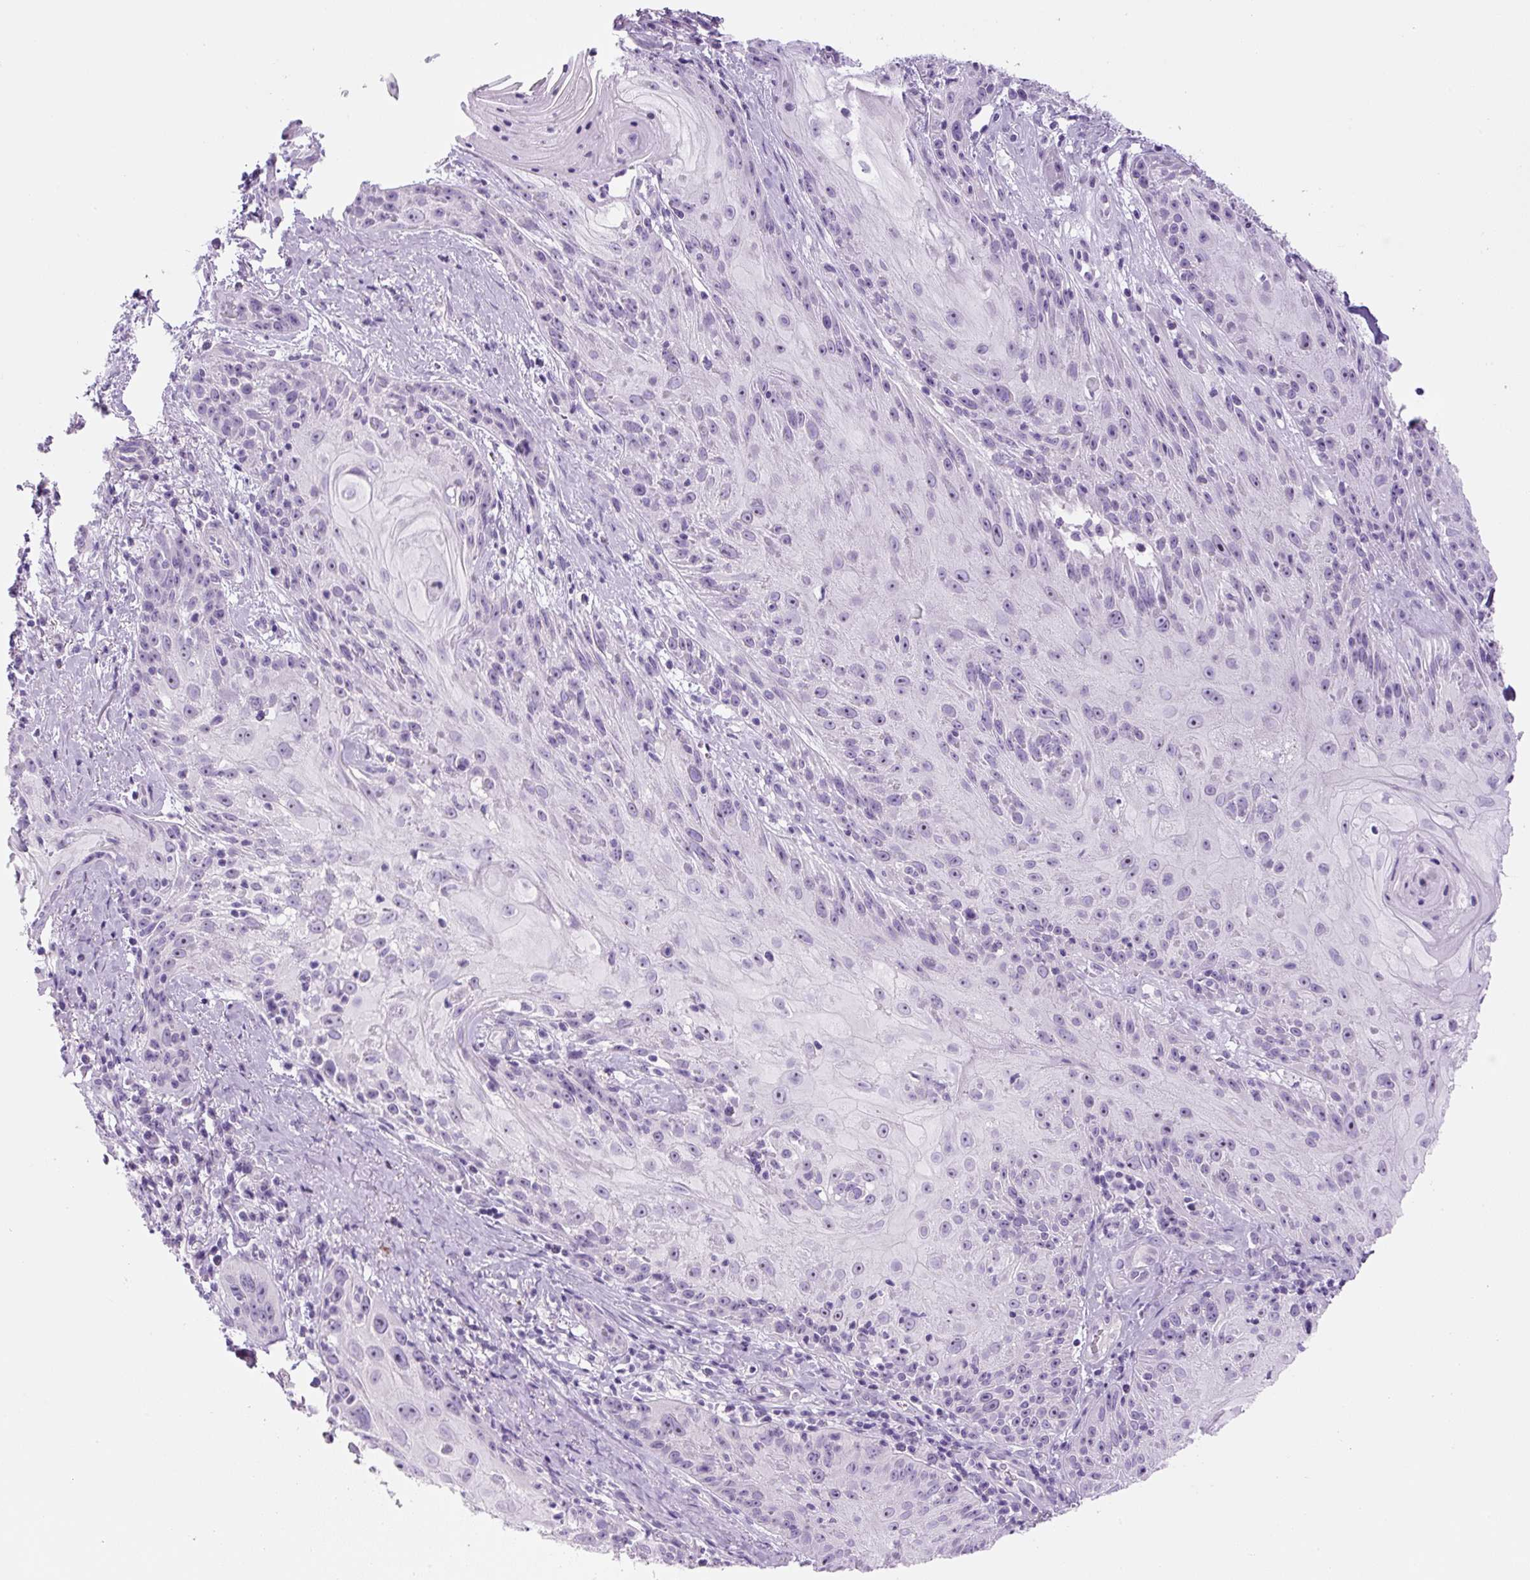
{"staining": {"intensity": "negative", "quantity": "none", "location": "none"}, "tissue": "skin cancer", "cell_type": "Tumor cells", "image_type": "cancer", "snomed": [{"axis": "morphology", "description": "Squamous cell carcinoma, NOS"}, {"axis": "topography", "description": "Skin"}, {"axis": "topography", "description": "Vulva"}], "caption": "A micrograph of skin squamous cell carcinoma stained for a protein shows no brown staining in tumor cells.", "gene": "TMEM151B", "patient": {"sex": "female", "age": 76}}